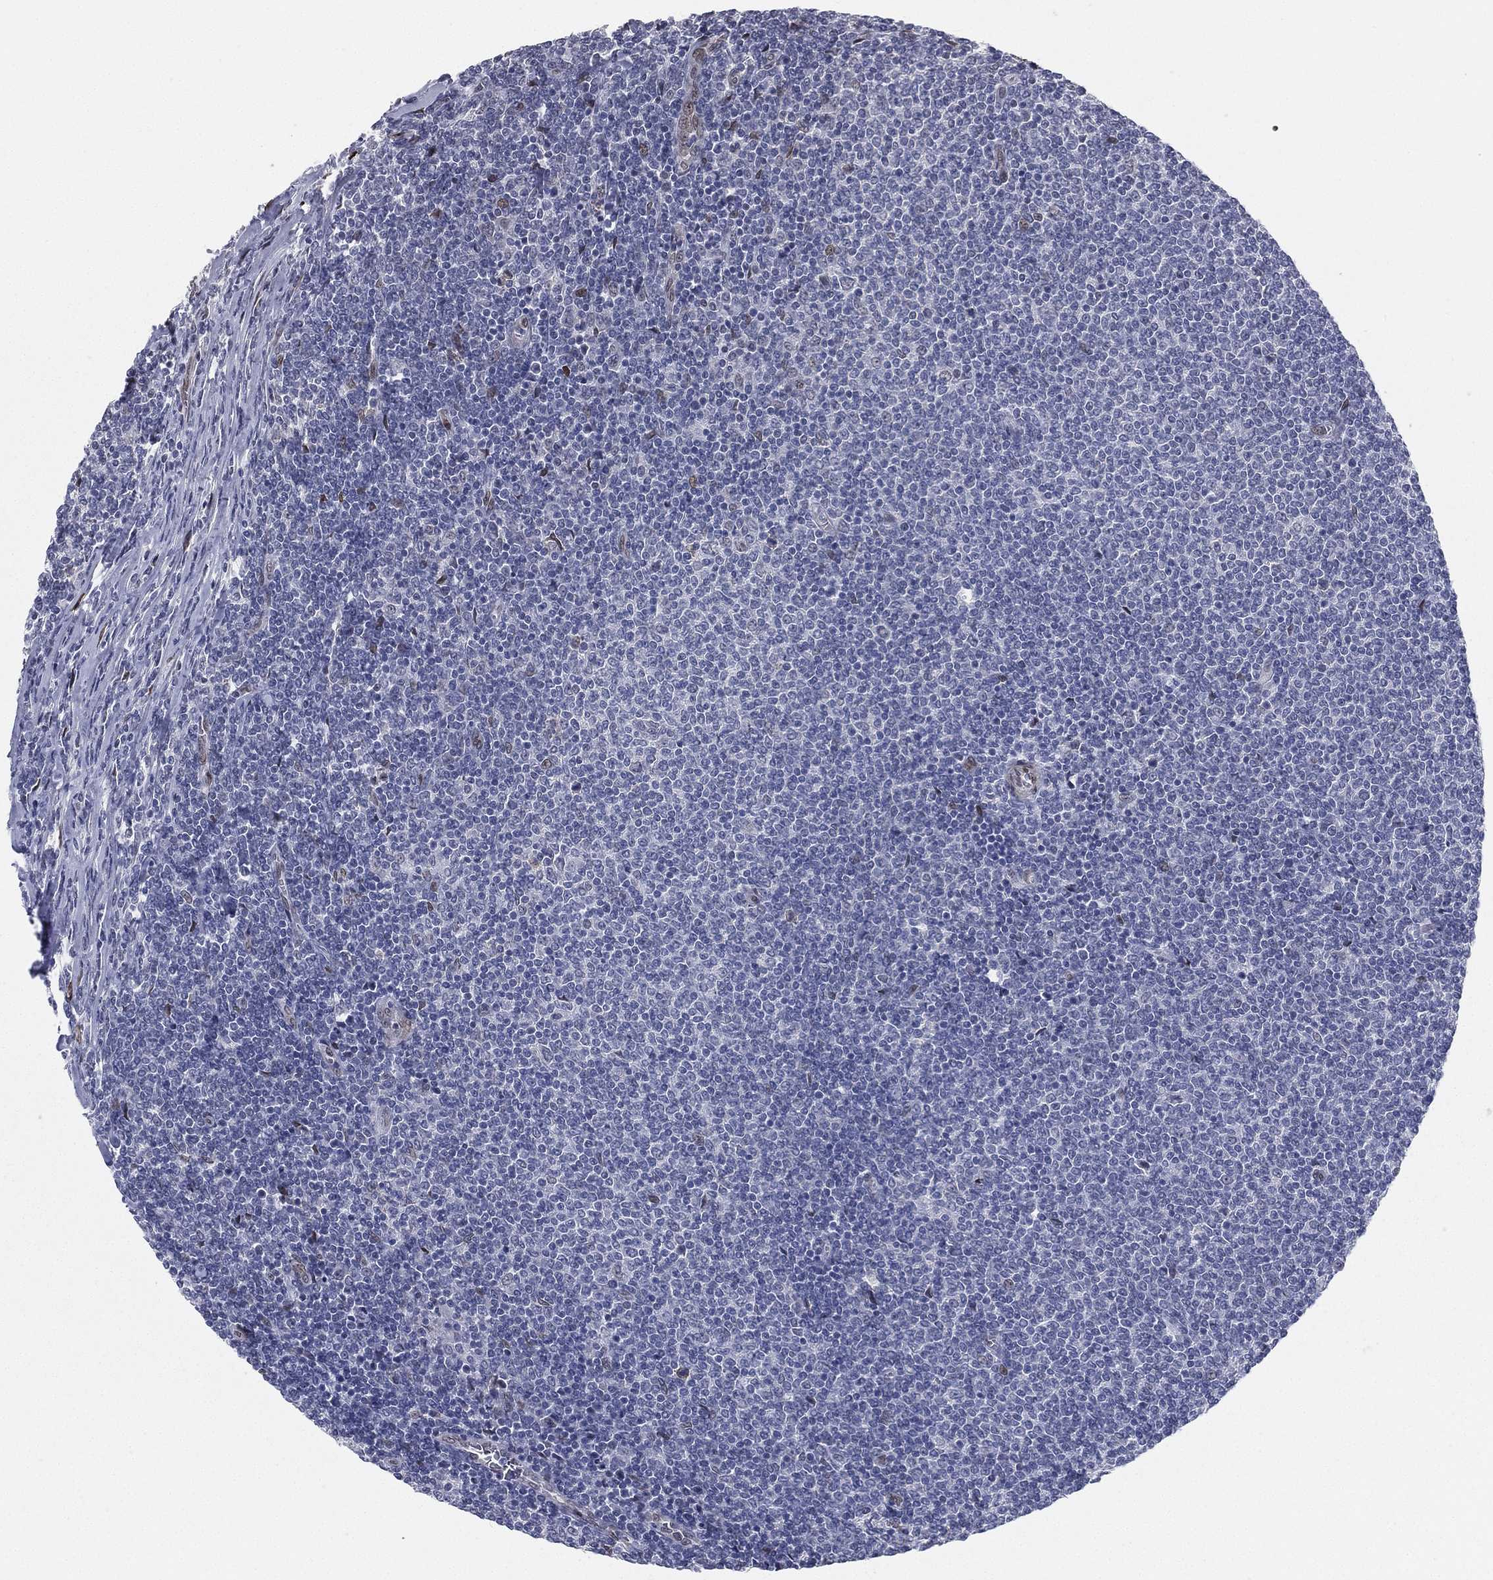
{"staining": {"intensity": "moderate", "quantity": "<25%", "location": "nuclear"}, "tissue": "lymphoma", "cell_type": "Tumor cells", "image_type": "cancer", "snomed": [{"axis": "morphology", "description": "Malignant lymphoma, non-Hodgkin's type, Low grade"}, {"axis": "topography", "description": "Lymph node"}], "caption": "About <25% of tumor cells in human malignant lymphoma, non-Hodgkin's type (low-grade) display moderate nuclear protein staining as visualized by brown immunohistochemical staining.", "gene": "LMNB1", "patient": {"sex": "male", "age": 52}}